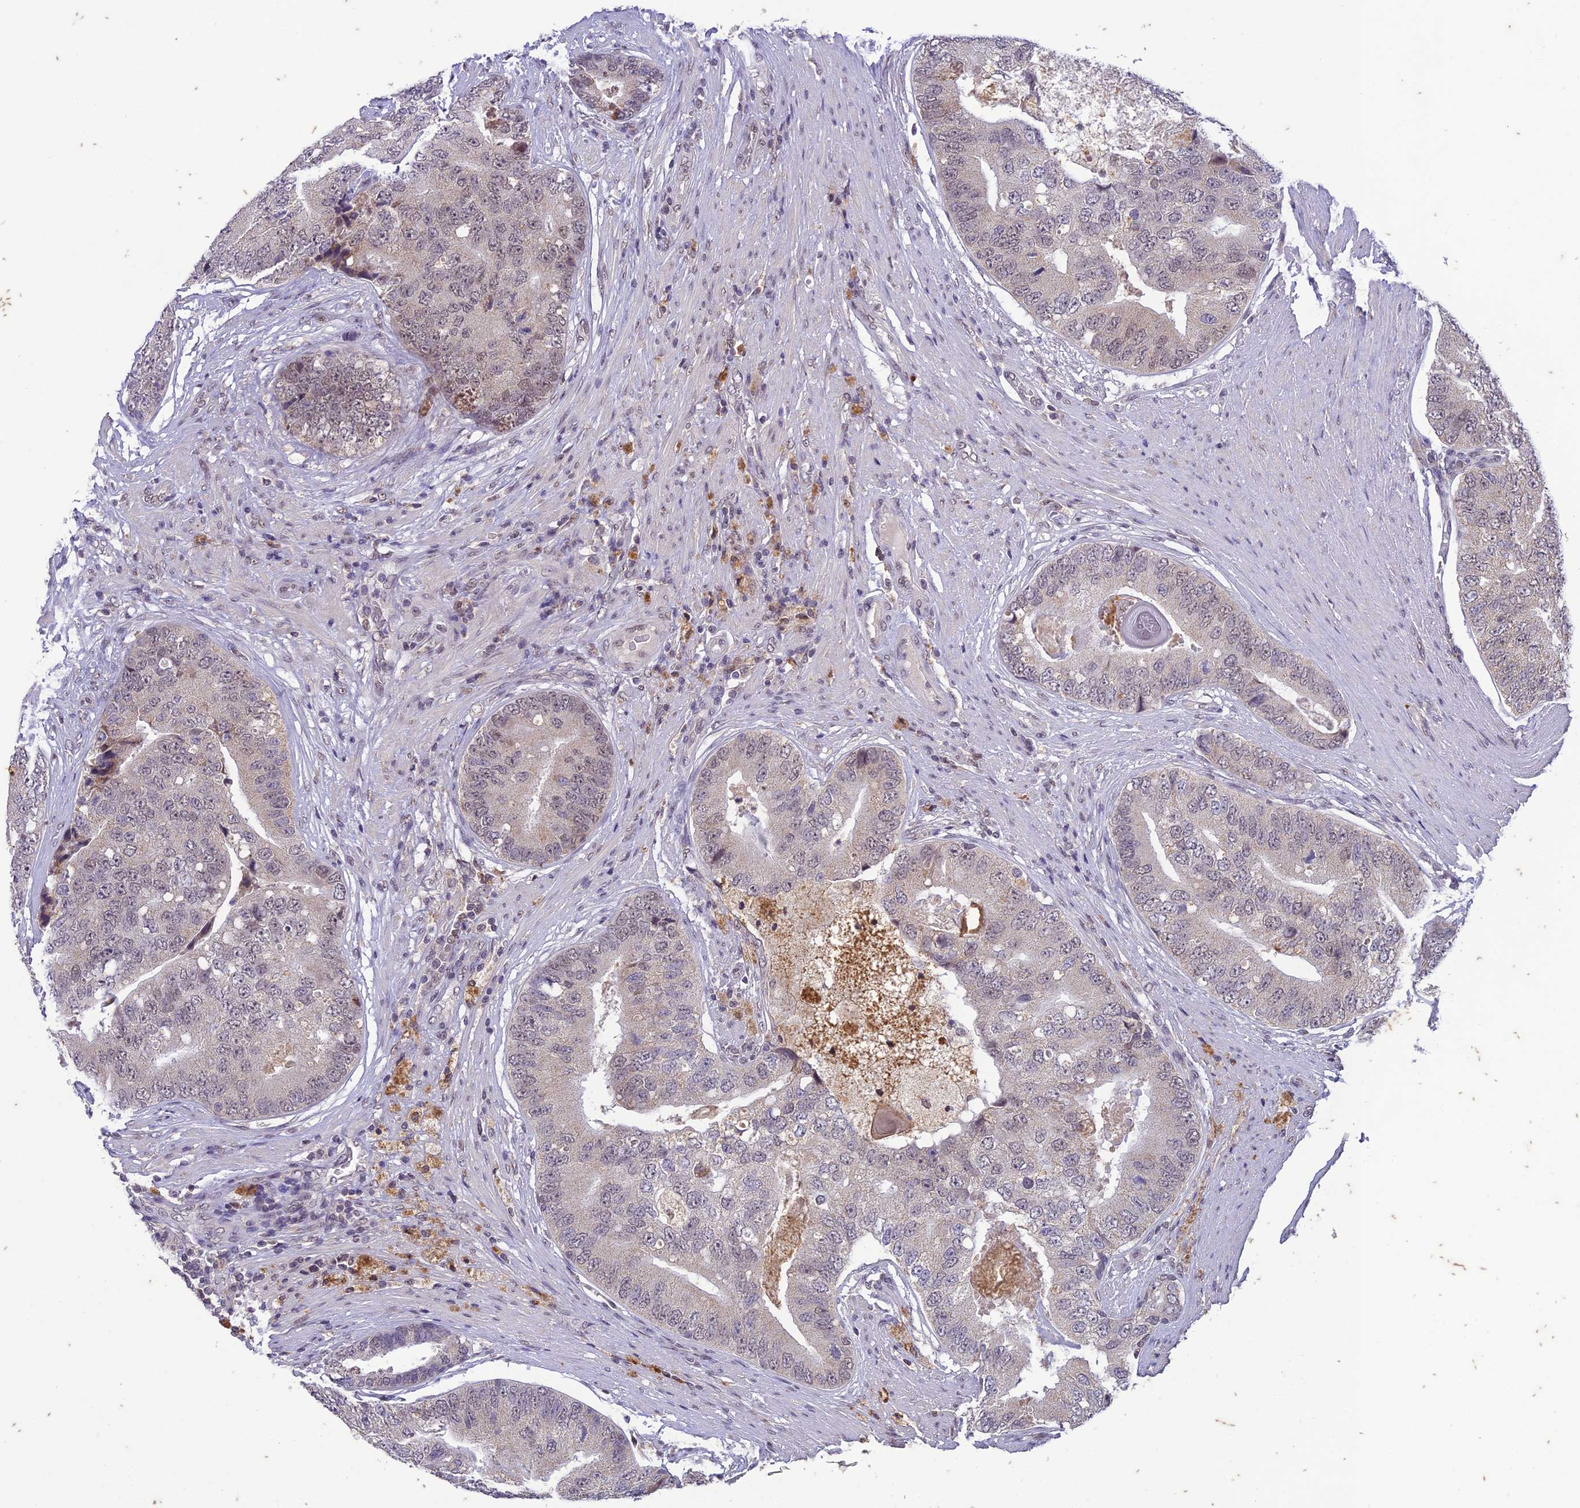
{"staining": {"intensity": "moderate", "quantity": "<25%", "location": "nuclear"}, "tissue": "prostate cancer", "cell_type": "Tumor cells", "image_type": "cancer", "snomed": [{"axis": "morphology", "description": "Adenocarcinoma, High grade"}, {"axis": "topography", "description": "Prostate"}], "caption": "Immunohistochemical staining of prostate cancer shows low levels of moderate nuclear expression in approximately <25% of tumor cells.", "gene": "POP4", "patient": {"sex": "male", "age": 70}}